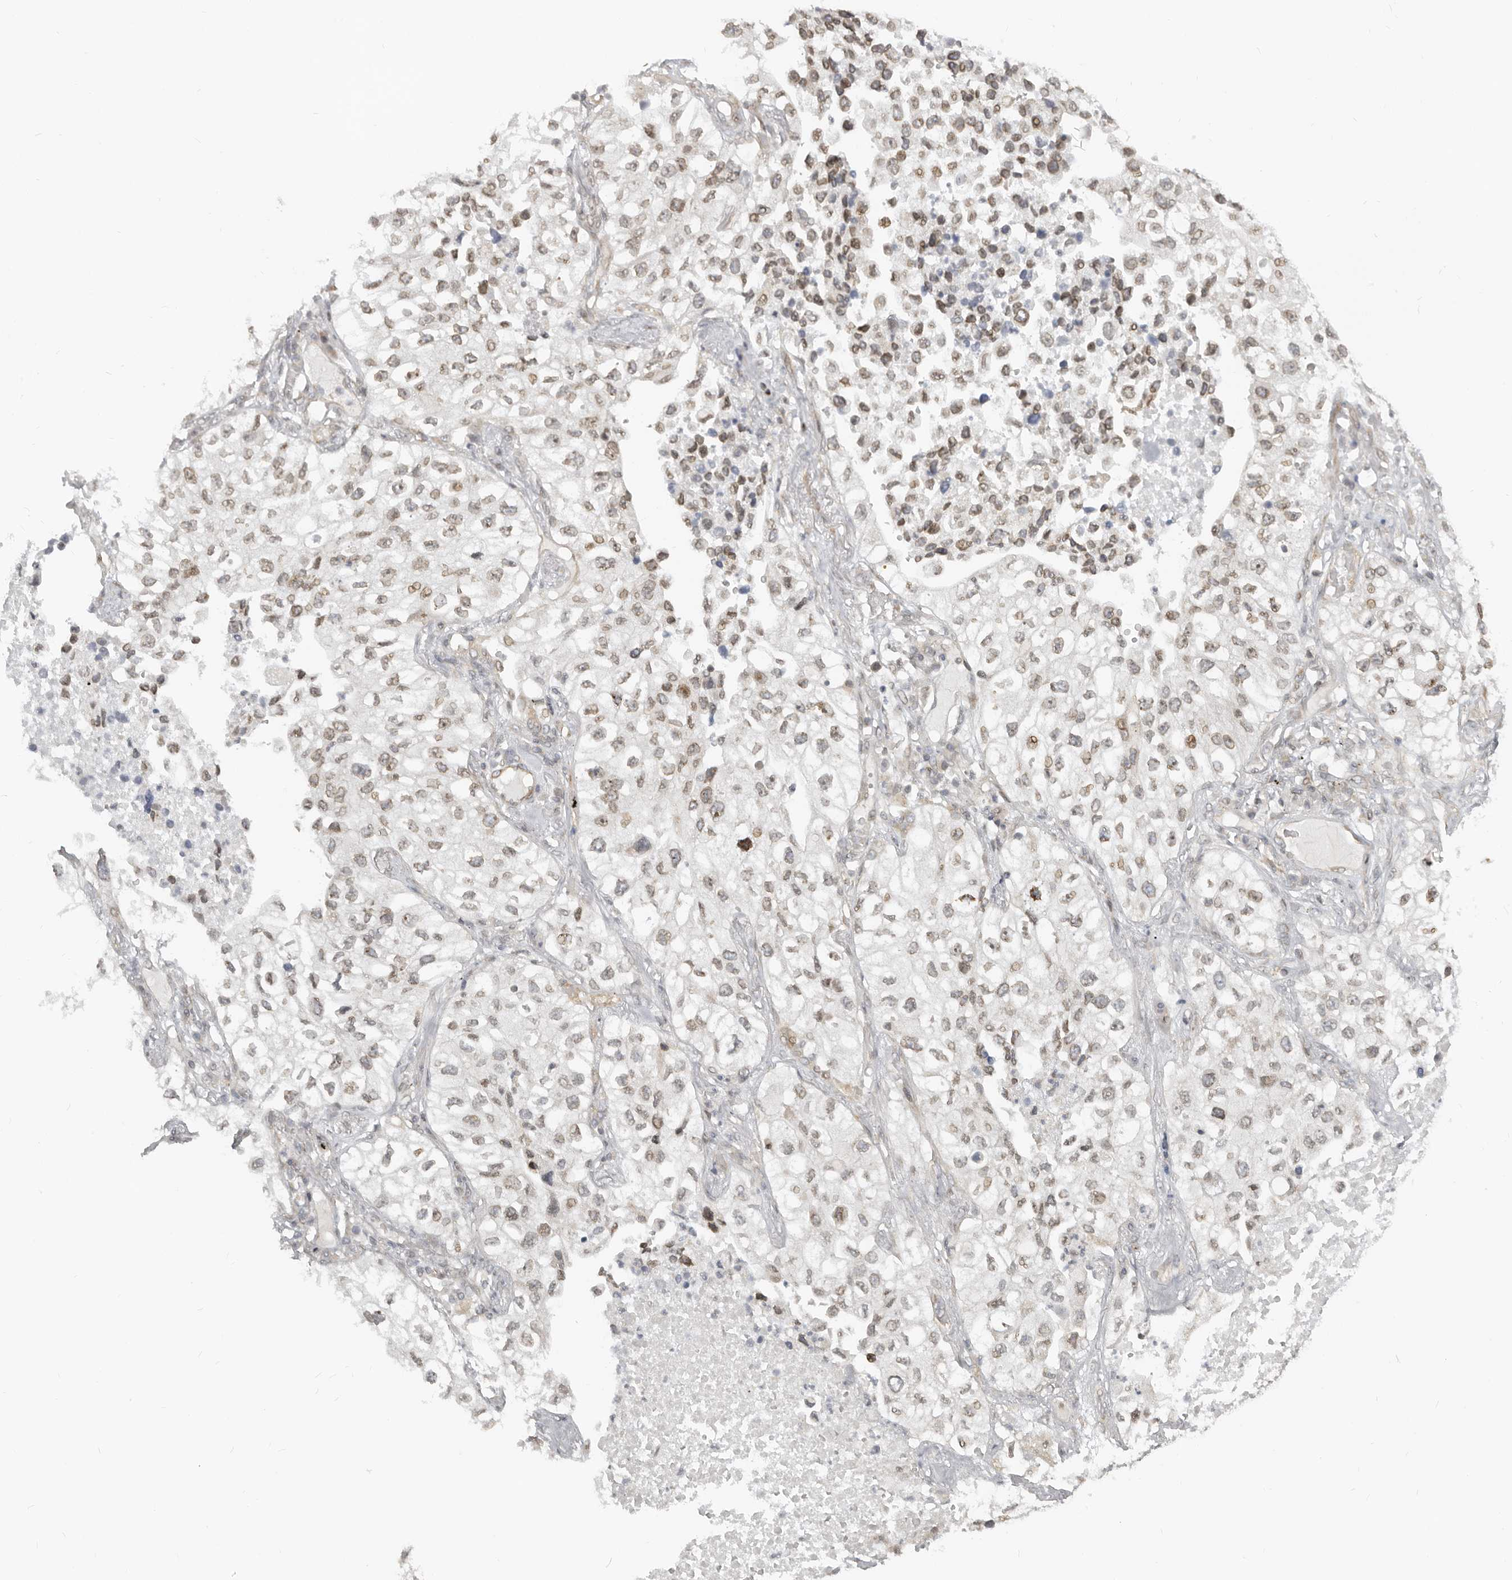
{"staining": {"intensity": "weak", "quantity": "<25%", "location": "cytoplasmic/membranous"}, "tissue": "lung cancer", "cell_type": "Tumor cells", "image_type": "cancer", "snomed": [{"axis": "morphology", "description": "Adenocarcinoma, NOS"}, {"axis": "topography", "description": "Lung"}], "caption": "IHC histopathology image of neoplastic tissue: lung cancer stained with DAB (3,3'-diaminobenzidine) reveals no significant protein staining in tumor cells. (DAB immunohistochemistry with hematoxylin counter stain).", "gene": "NUP153", "patient": {"sex": "male", "age": 63}}